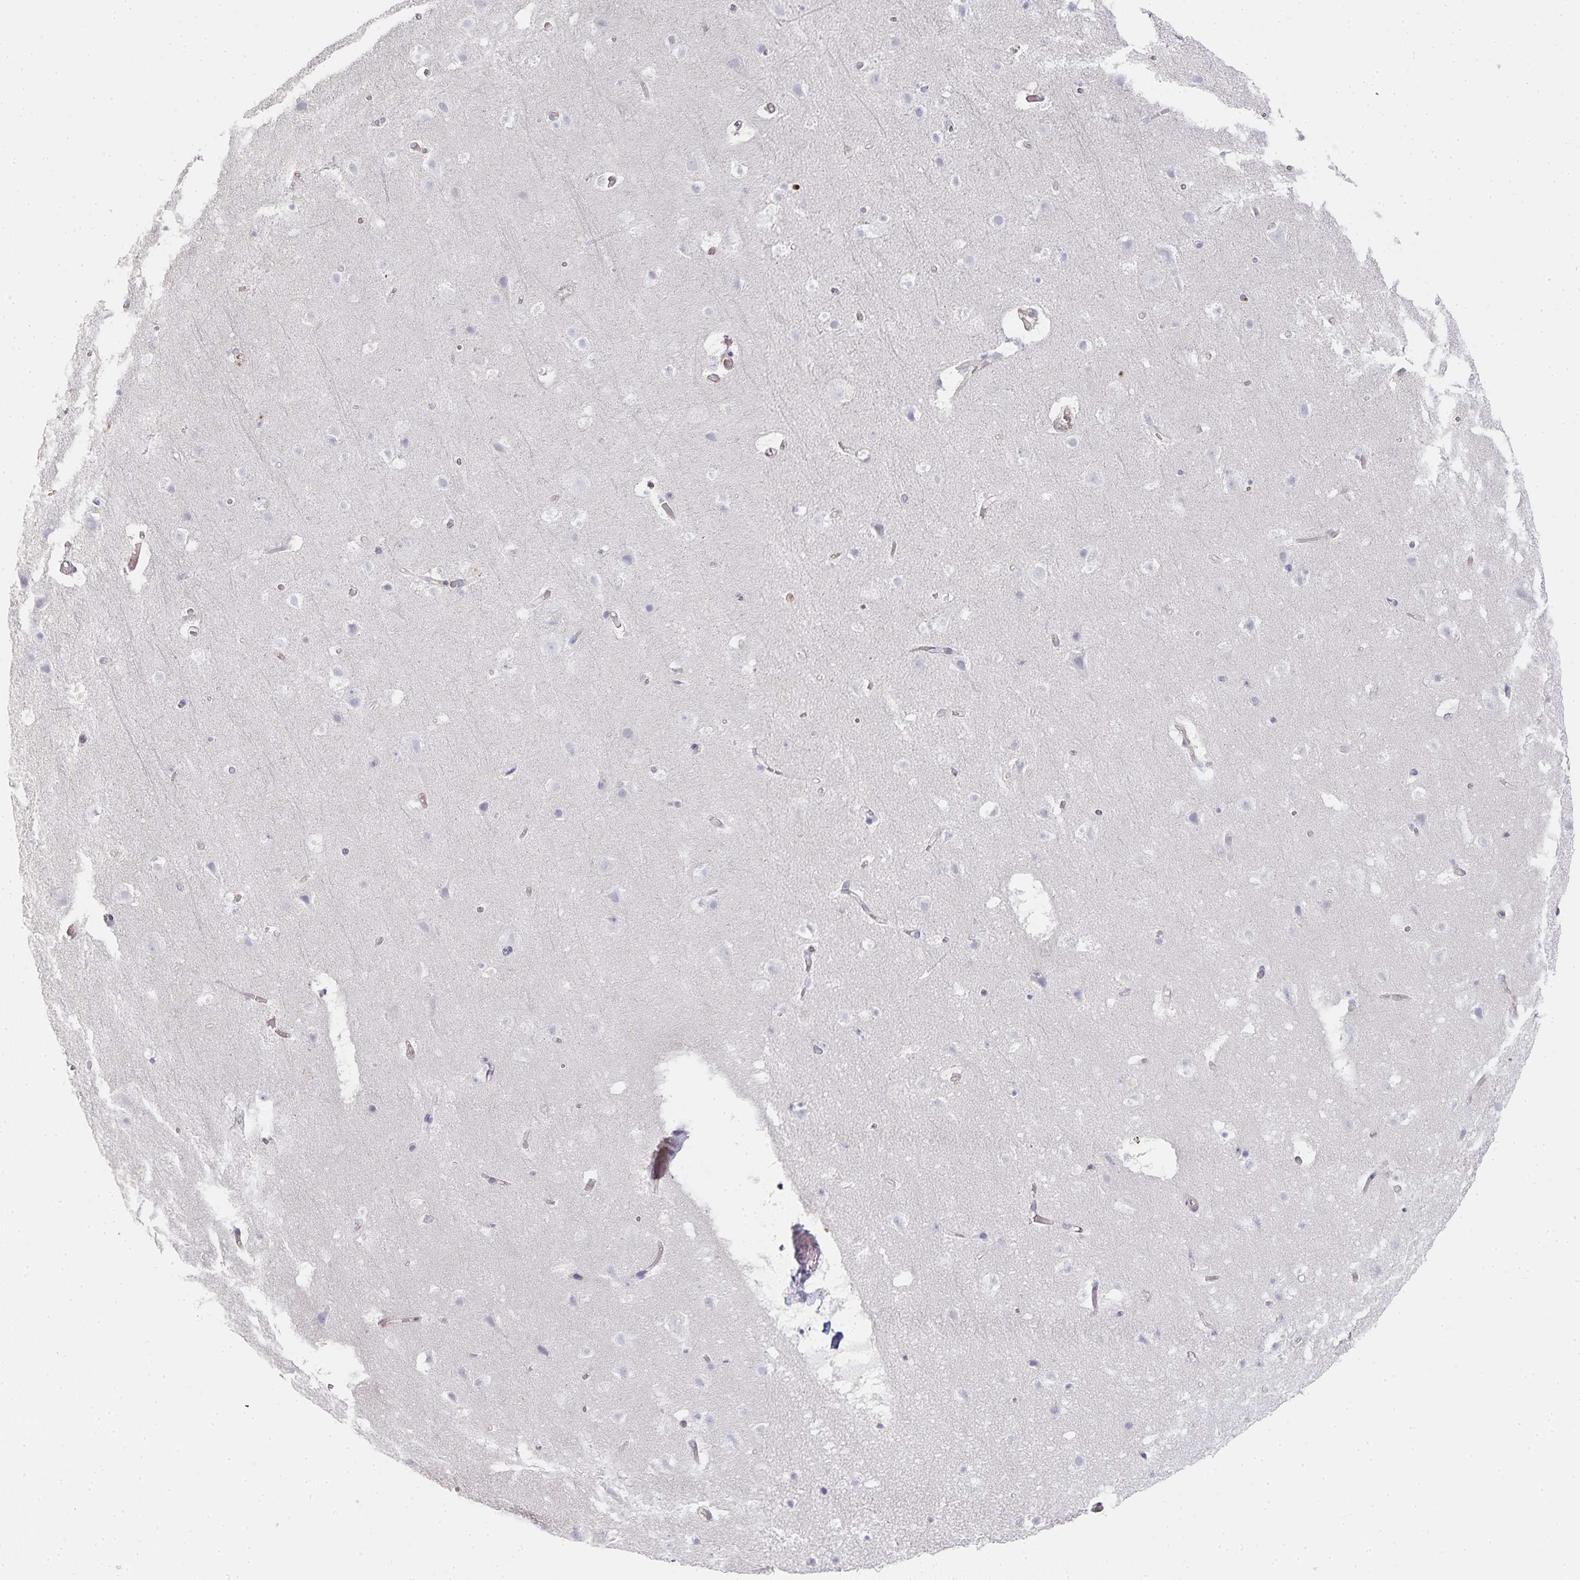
{"staining": {"intensity": "negative", "quantity": "none", "location": "none"}, "tissue": "cerebral cortex", "cell_type": "Endothelial cells", "image_type": "normal", "snomed": [{"axis": "morphology", "description": "Normal tissue, NOS"}, {"axis": "topography", "description": "Cerebral cortex"}], "caption": "Immunohistochemistry (IHC) histopathology image of normal cerebral cortex stained for a protein (brown), which shows no staining in endothelial cells. (Stains: DAB (3,3'-diaminobenzidine) immunohistochemistry with hematoxylin counter stain, Microscopy: brightfield microscopy at high magnification).", "gene": "GATA3", "patient": {"sex": "female", "age": 42}}